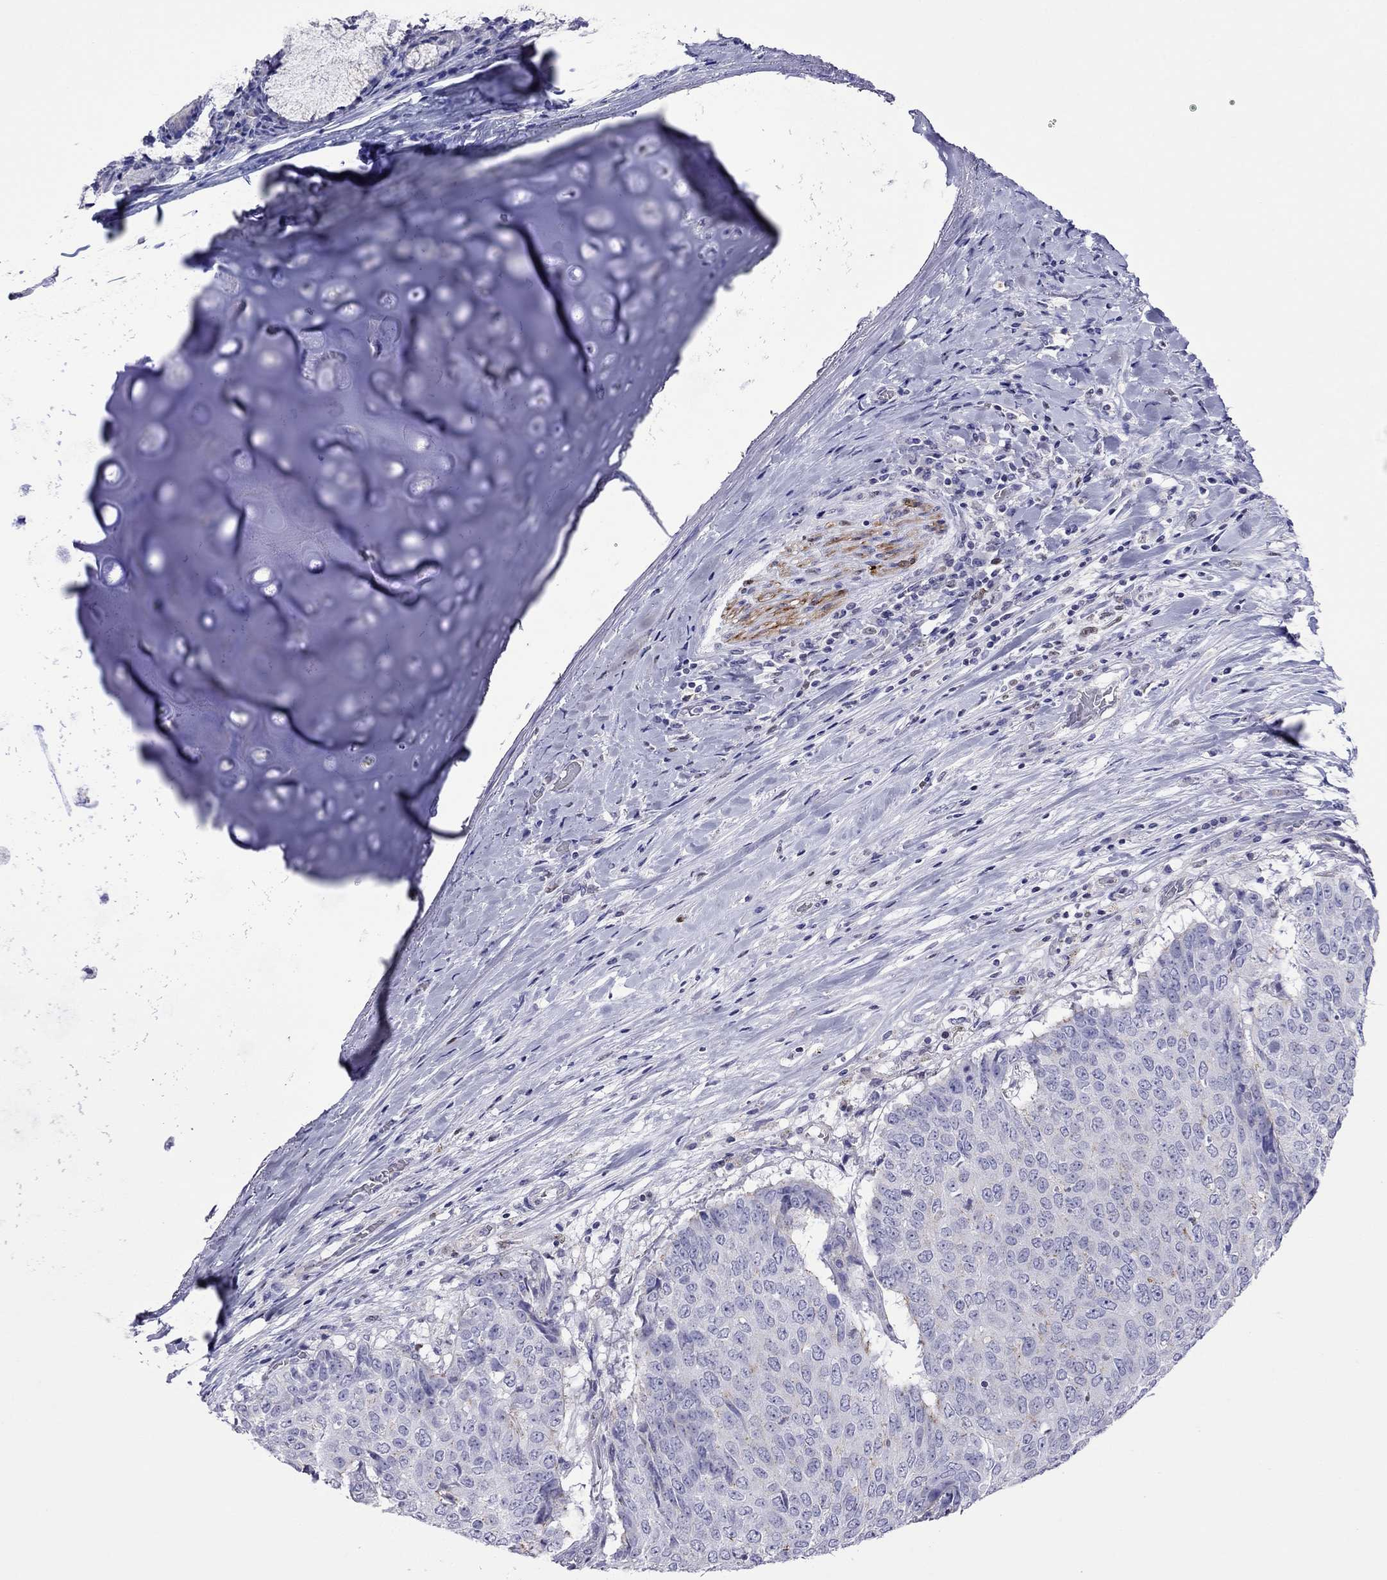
{"staining": {"intensity": "negative", "quantity": "none", "location": "none"}, "tissue": "lung cancer", "cell_type": "Tumor cells", "image_type": "cancer", "snomed": [{"axis": "morphology", "description": "Normal tissue, NOS"}, {"axis": "morphology", "description": "Squamous cell carcinoma, NOS"}, {"axis": "topography", "description": "Bronchus"}, {"axis": "topography", "description": "Lung"}], "caption": "Immunohistochemistry of lung cancer exhibits no expression in tumor cells. (DAB immunohistochemistry (IHC), high magnification).", "gene": "MPZ", "patient": {"sex": "male", "age": 64}}